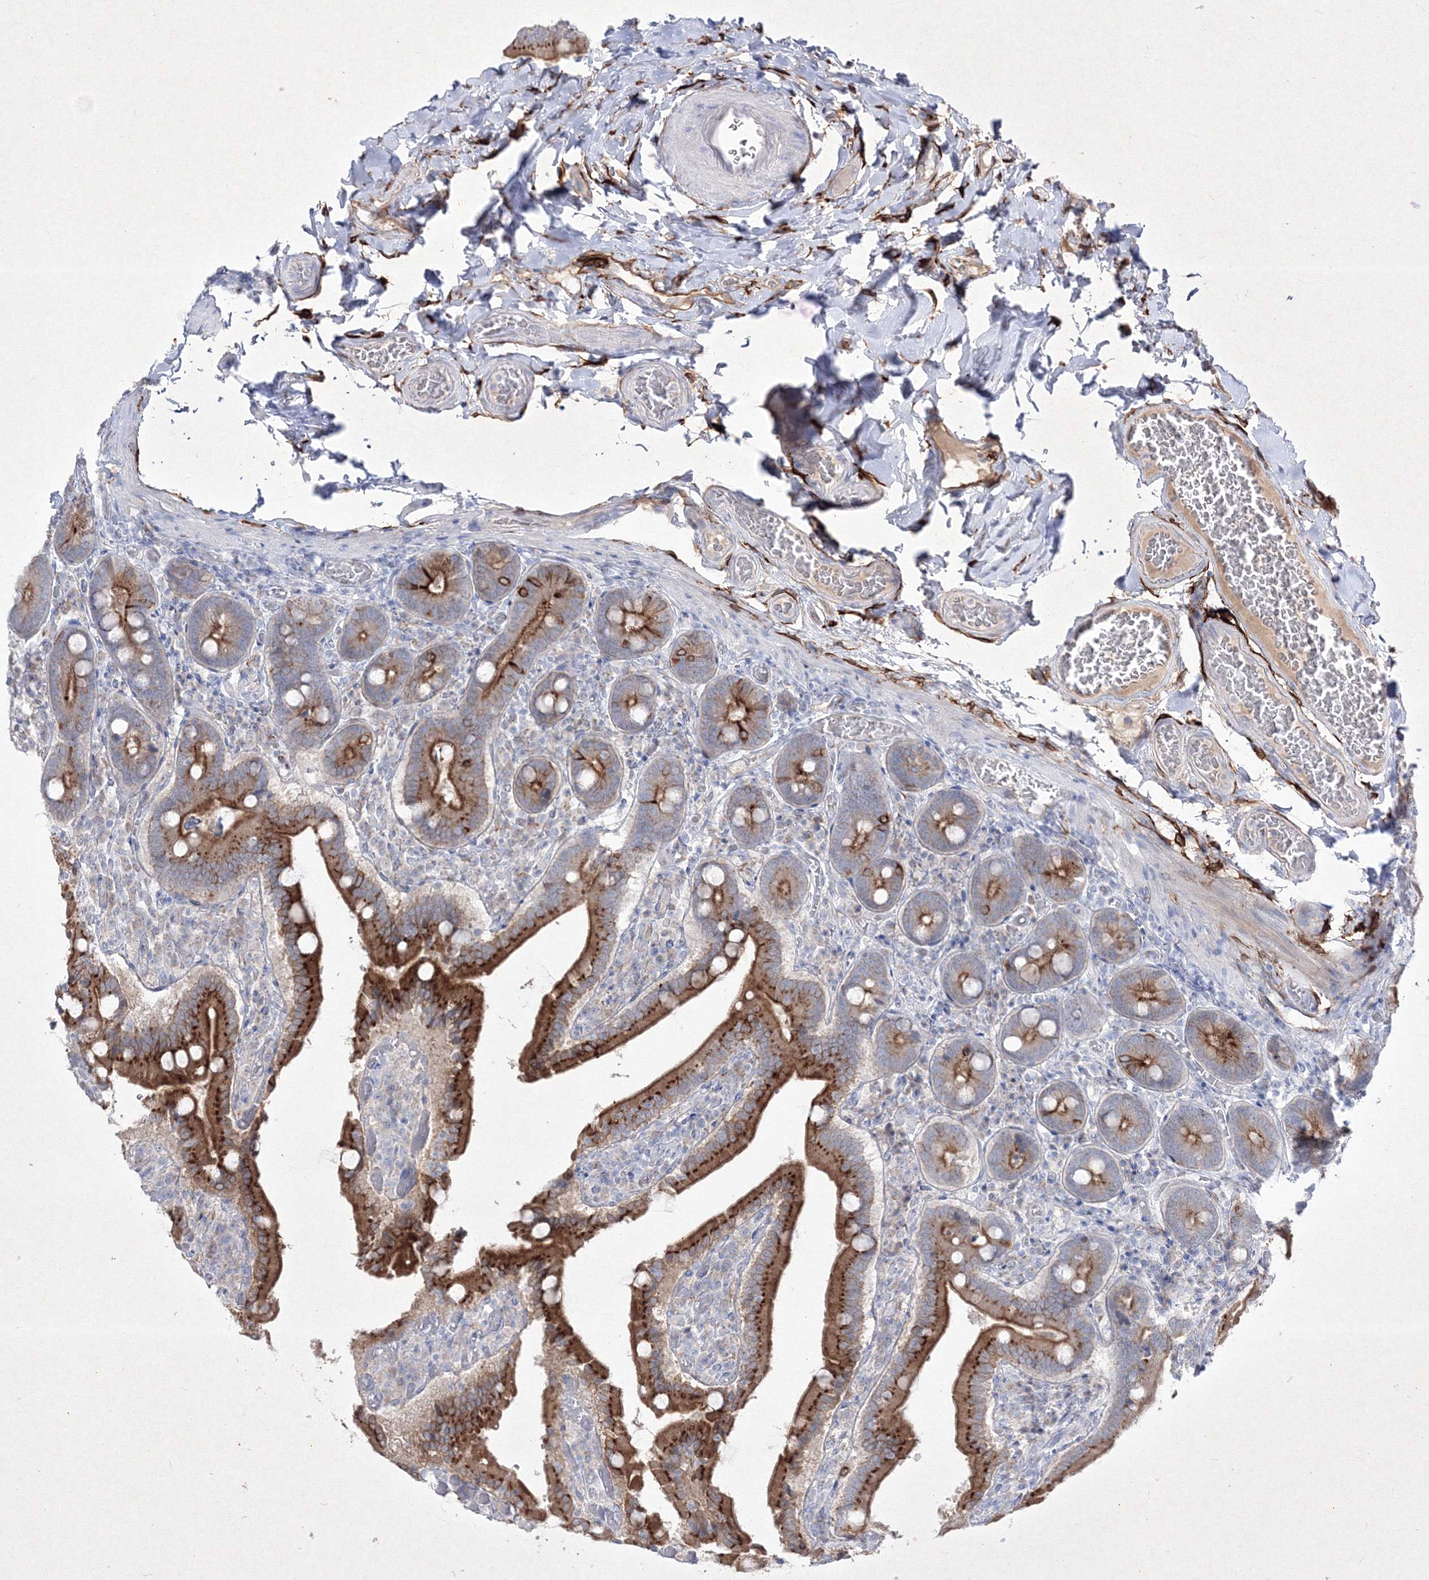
{"staining": {"intensity": "strong", "quantity": ">75%", "location": "cytoplasmic/membranous"}, "tissue": "duodenum", "cell_type": "Glandular cells", "image_type": "normal", "snomed": [{"axis": "morphology", "description": "Normal tissue, NOS"}, {"axis": "topography", "description": "Duodenum"}], "caption": "Strong cytoplasmic/membranous positivity is identified in about >75% of glandular cells in unremarkable duodenum.", "gene": "TMEM139", "patient": {"sex": "female", "age": 62}}